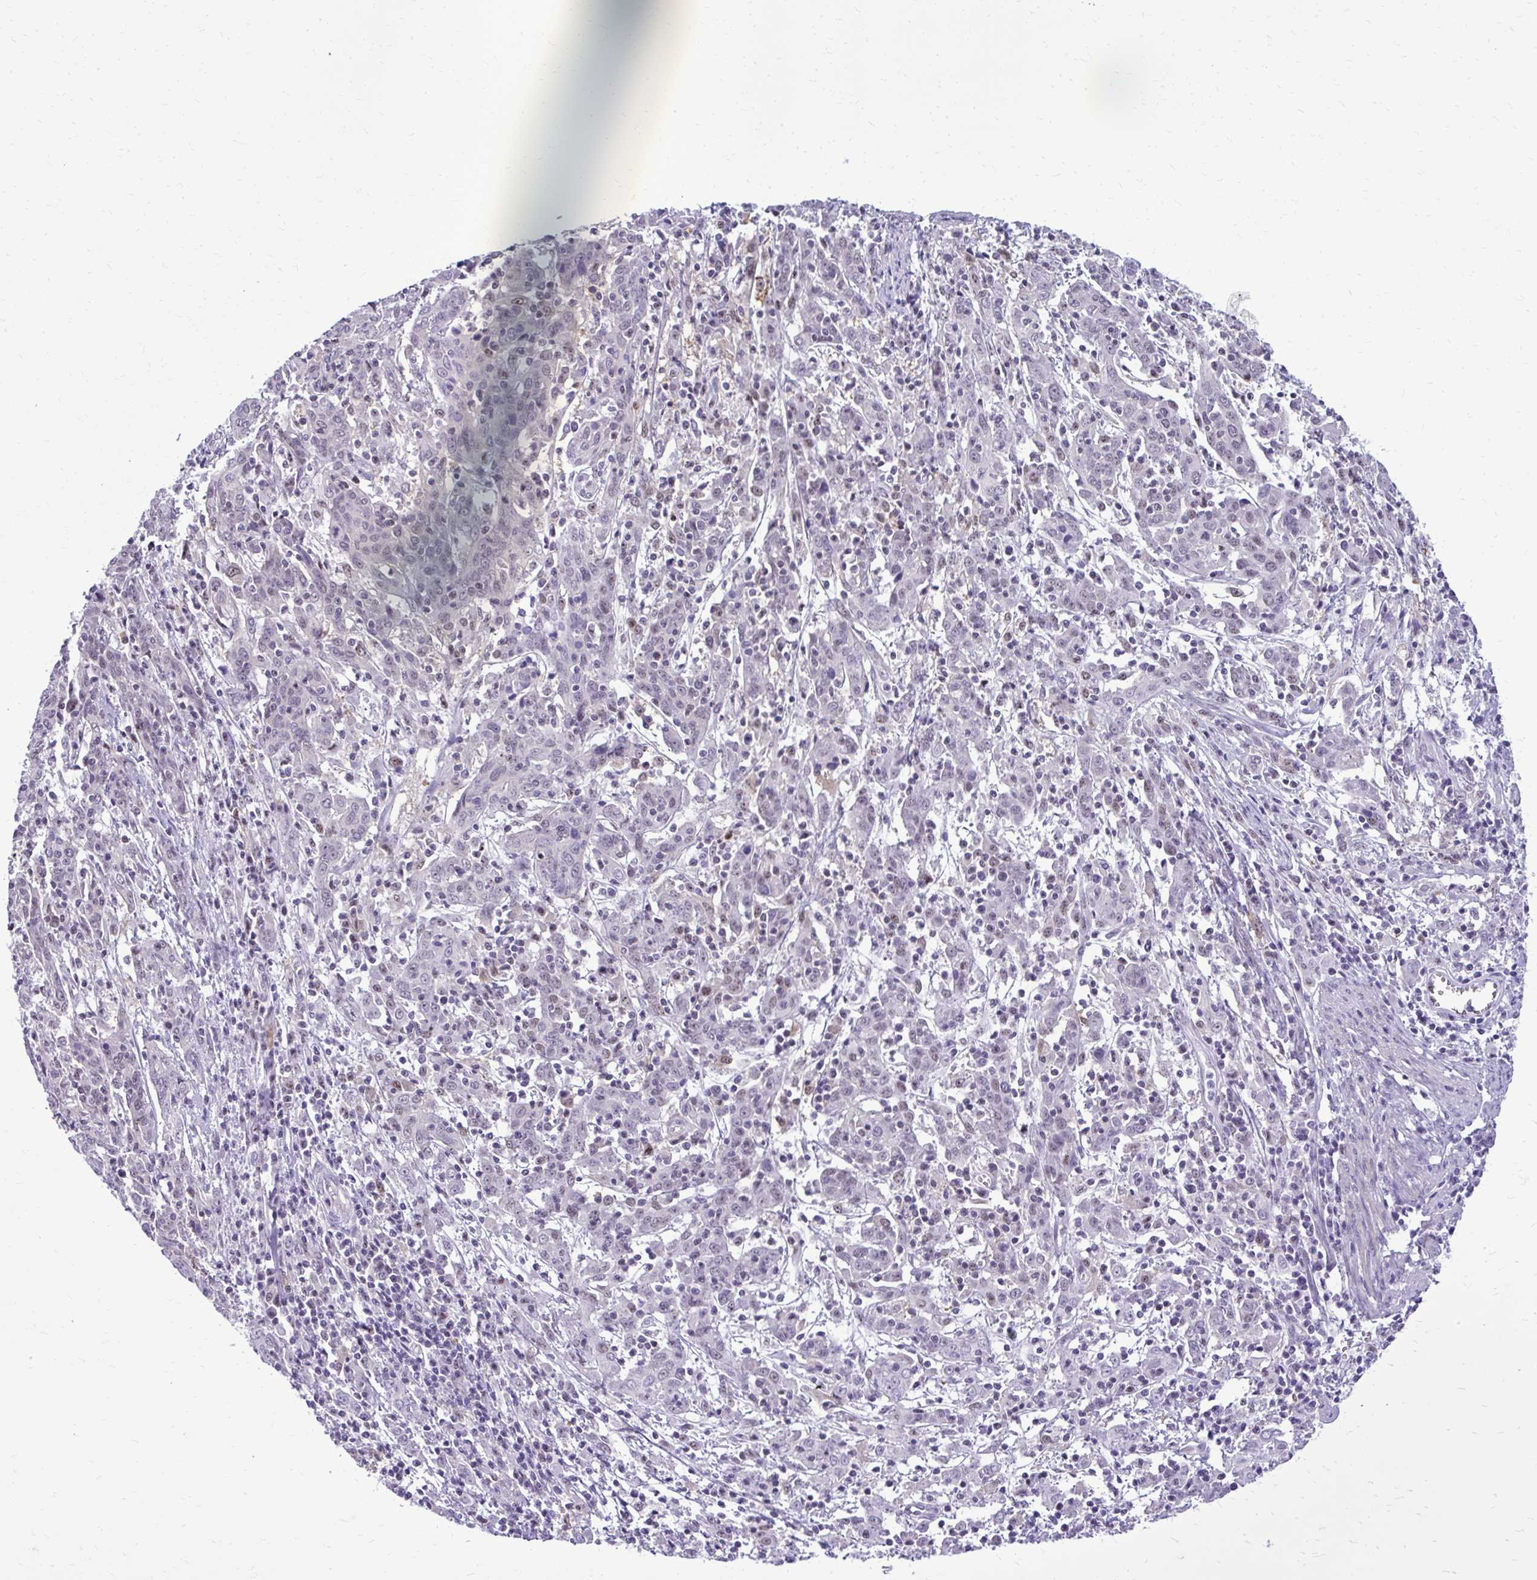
{"staining": {"intensity": "weak", "quantity": "<25%", "location": "nuclear"}, "tissue": "cervical cancer", "cell_type": "Tumor cells", "image_type": "cancer", "snomed": [{"axis": "morphology", "description": "Squamous cell carcinoma, NOS"}, {"axis": "topography", "description": "Cervix"}], "caption": "Tumor cells show no significant positivity in cervical cancer. (Brightfield microscopy of DAB immunohistochemistry at high magnification).", "gene": "RASL11B", "patient": {"sex": "female", "age": 67}}